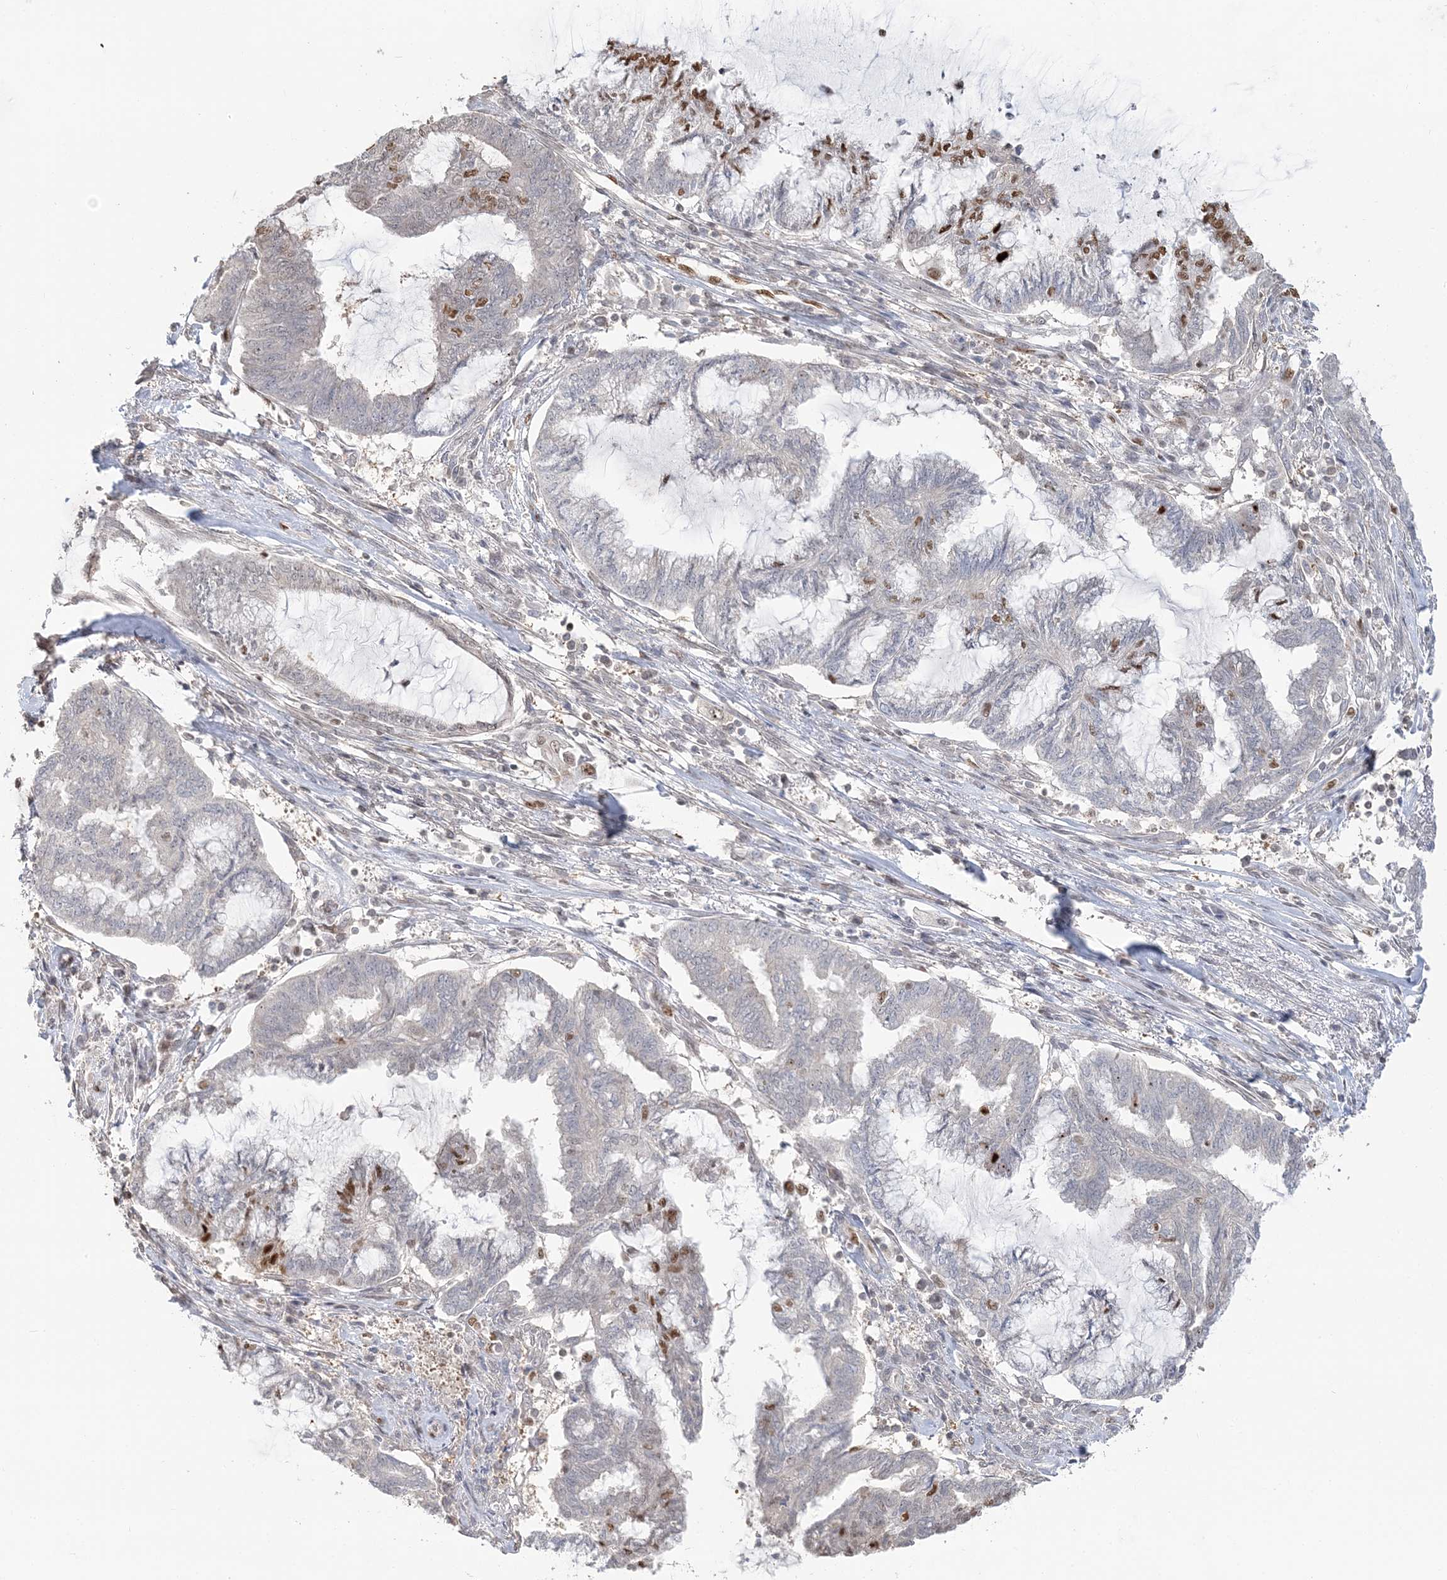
{"staining": {"intensity": "moderate", "quantity": "25%-75%", "location": "nuclear"}, "tissue": "endometrial cancer", "cell_type": "Tumor cells", "image_type": "cancer", "snomed": [{"axis": "morphology", "description": "Adenocarcinoma, NOS"}, {"axis": "topography", "description": "Endometrium"}], "caption": "Immunohistochemistry micrograph of neoplastic tissue: human endometrial cancer (adenocarcinoma) stained using immunohistochemistry shows medium levels of moderate protein expression localized specifically in the nuclear of tumor cells, appearing as a nuclear brown color.", "gene": "SUMO2", "patient": {"sex": "female", "age": 86}}